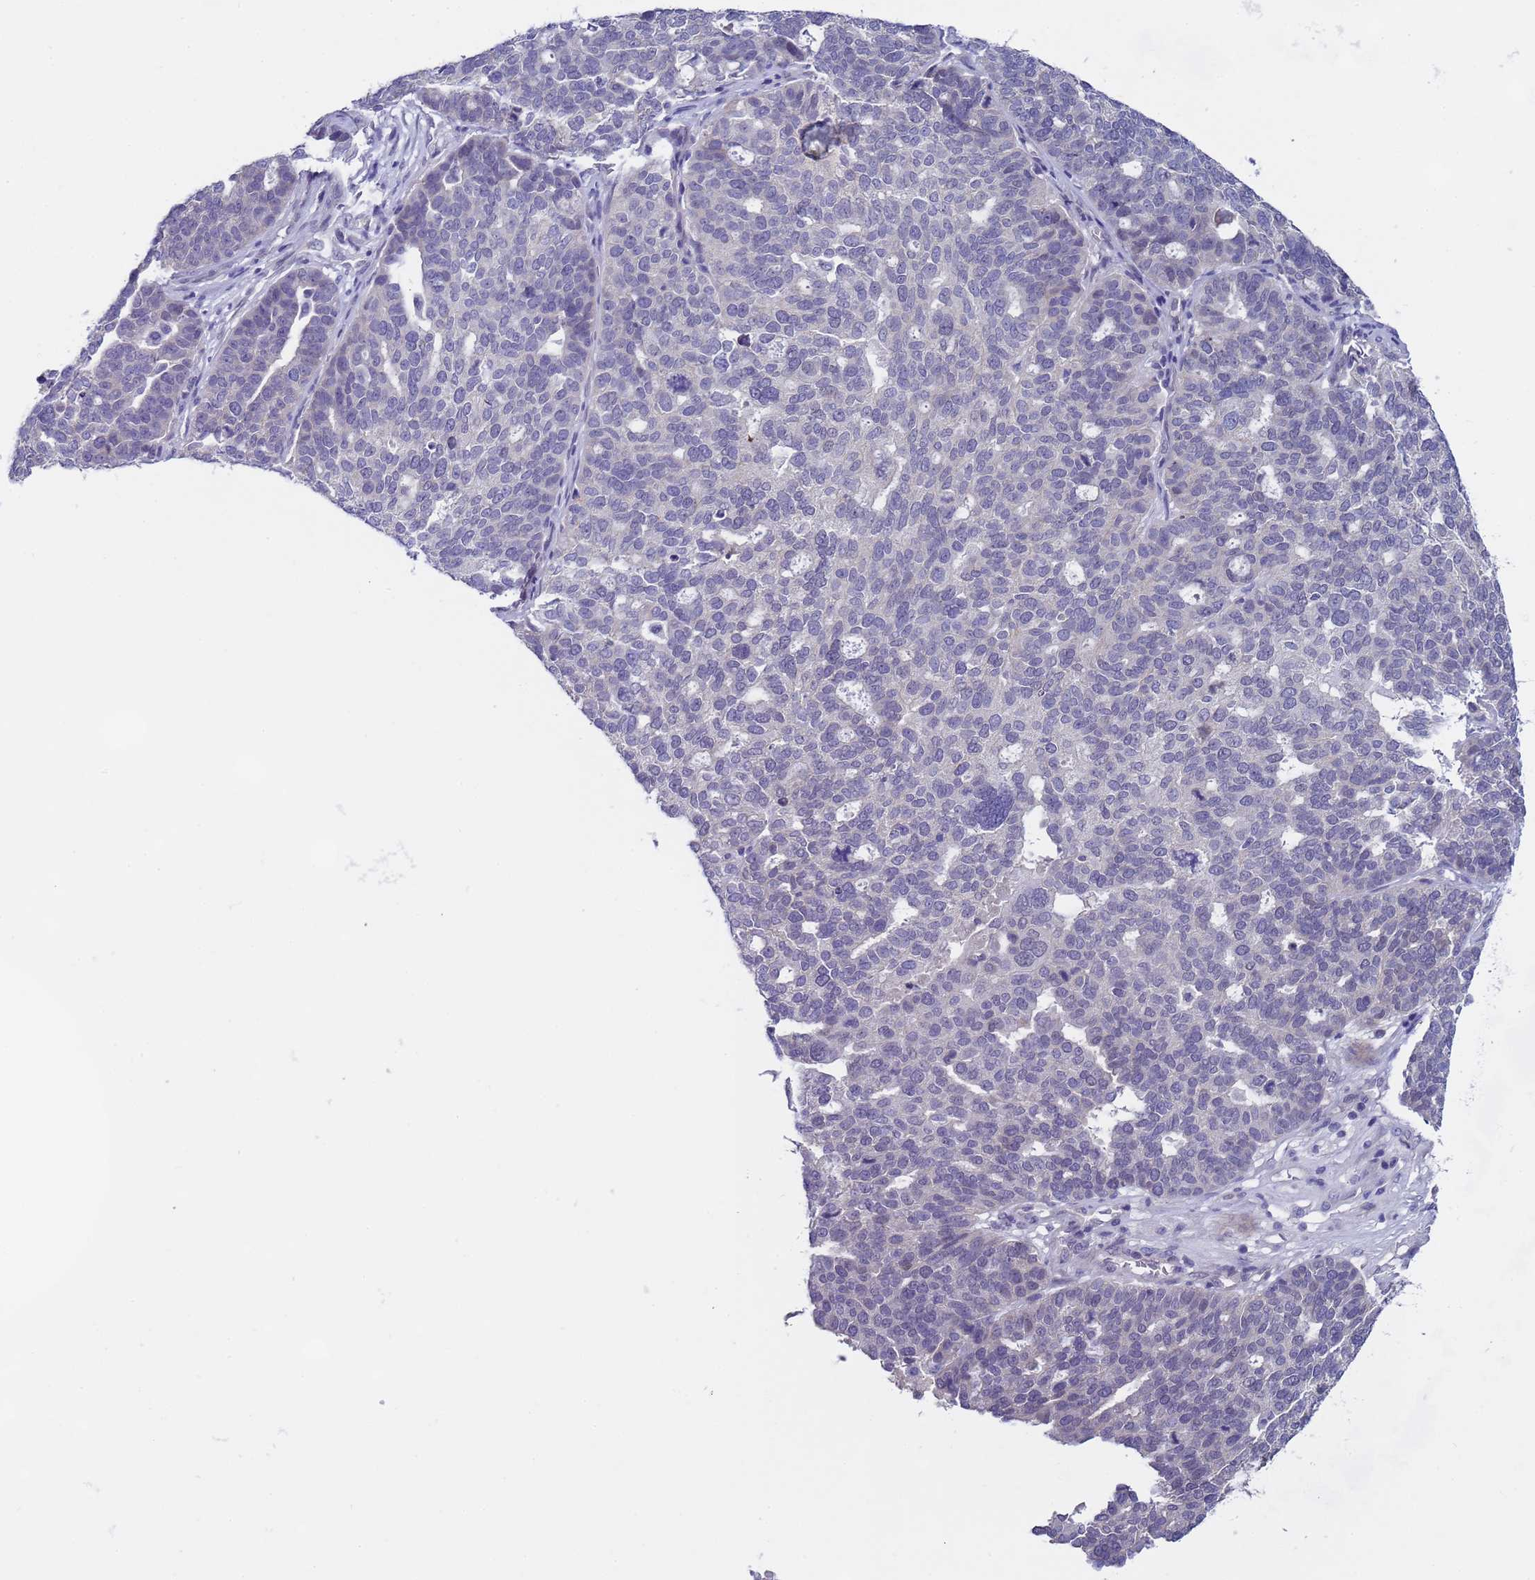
{"staining": {"intensity": "negative", "quantity": "none", "location": "none"}, "tissue": "ovarian cancer", "cell_type": "Tumor cells", "image_type": "cancer", "snomed": [{"axis": "morphology", "description": "Cystadenocarcinoma, serous, NOS"}, {"axis": "topography", "description": "Ovary"}], "caption": "IHC image of ovarian cancer (serous cystadenocarcinoma) stained for a protein (brown), which shows no expression in tumor cells.", "gene": "TRMT10A", "patient": {"sex": "female", "age": 59}}